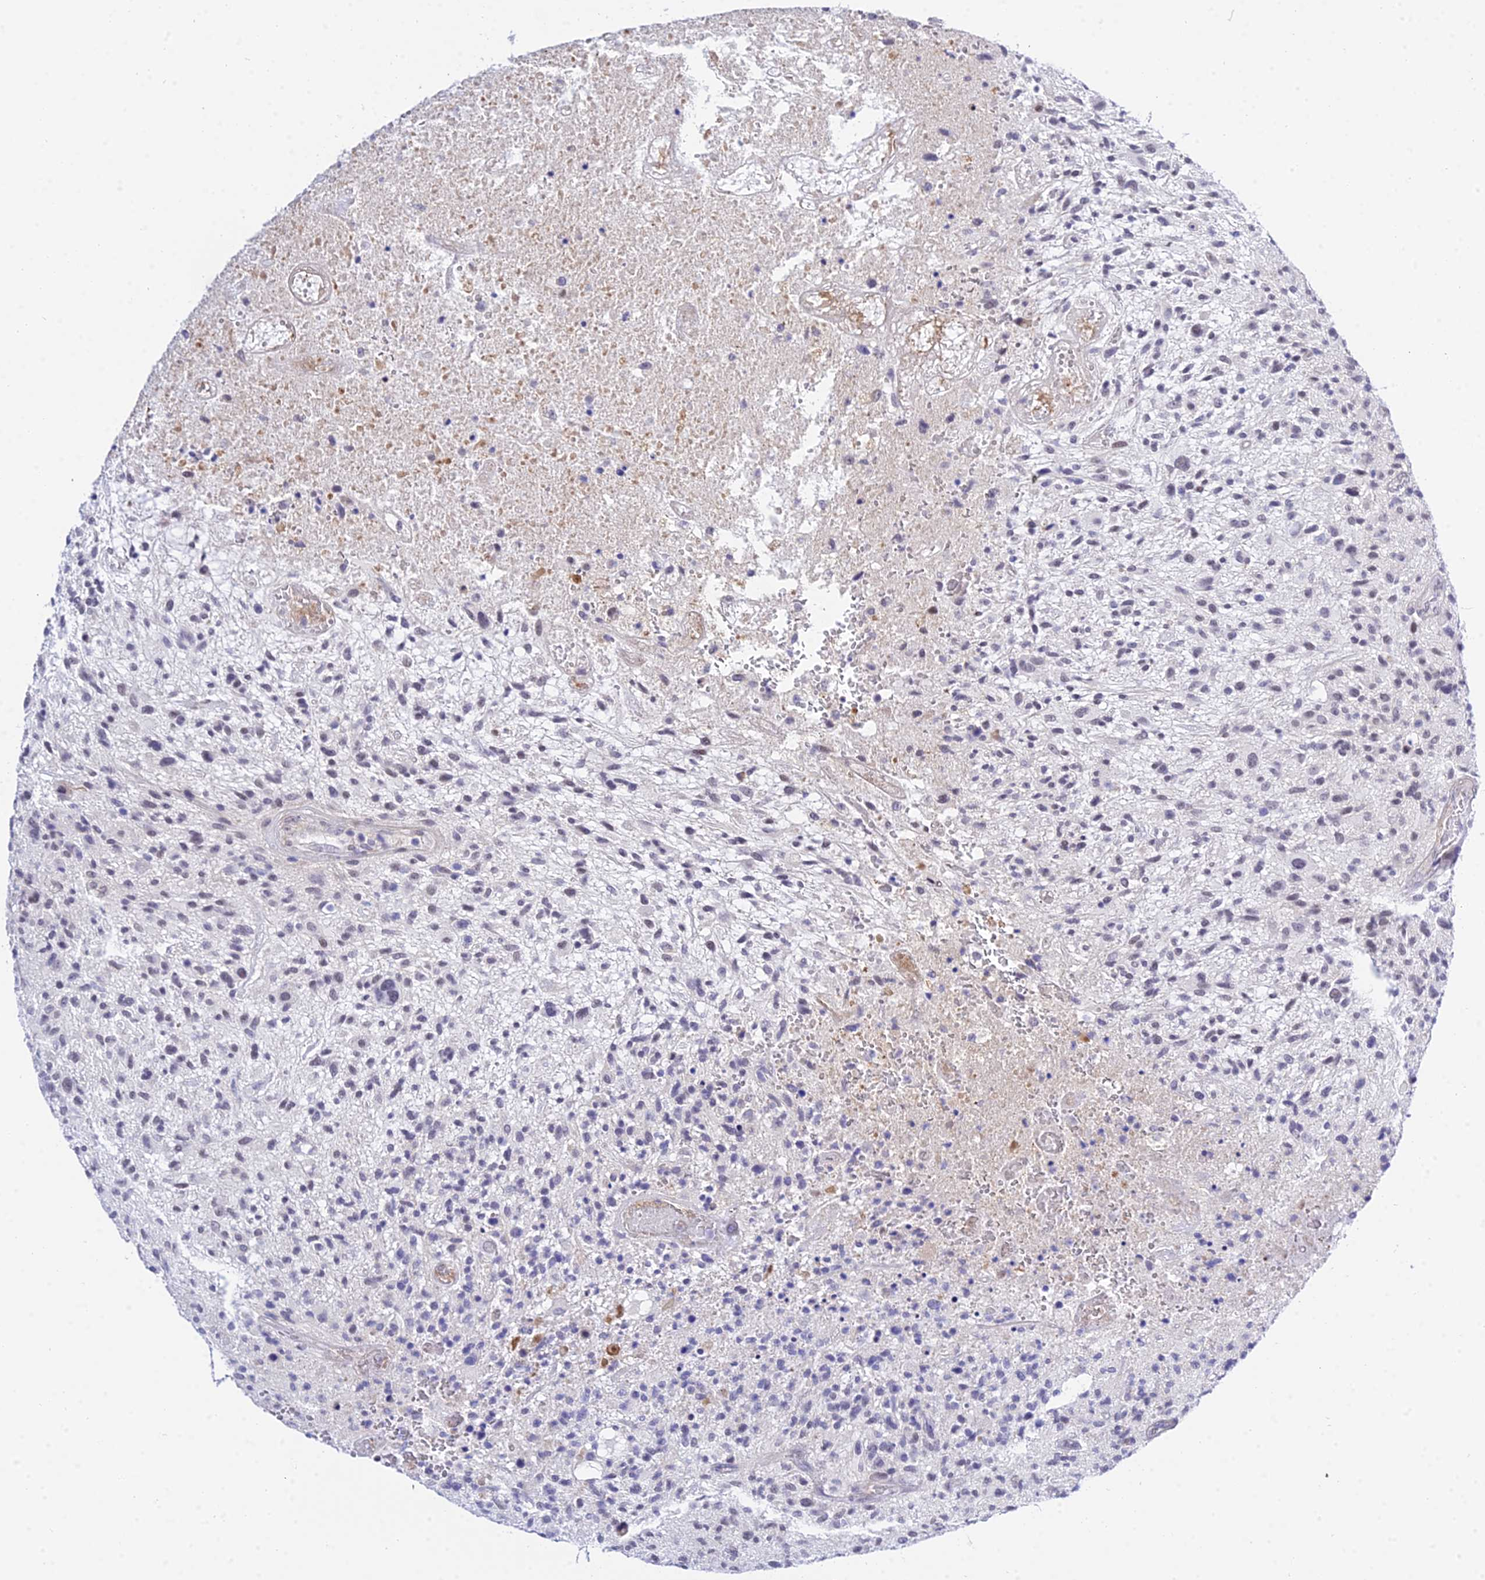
{"staining": {"intensity": "negative", "quantity": "none", "location": "none"}, "tissue": "glioma", "cell_type": "Tumor cells", "image_type": "cancer", "snomed": [{"axis": "morphology", "description": "Glioma, malignant, High grade"}, {"axis": "topography", "description": "Brain"}], "caption": "Immunohistochemical staining of human glioma displays no significant expression in tumor cells.", "gene": "ZNF628", "patient": {"sex": "male", "age": 47}}